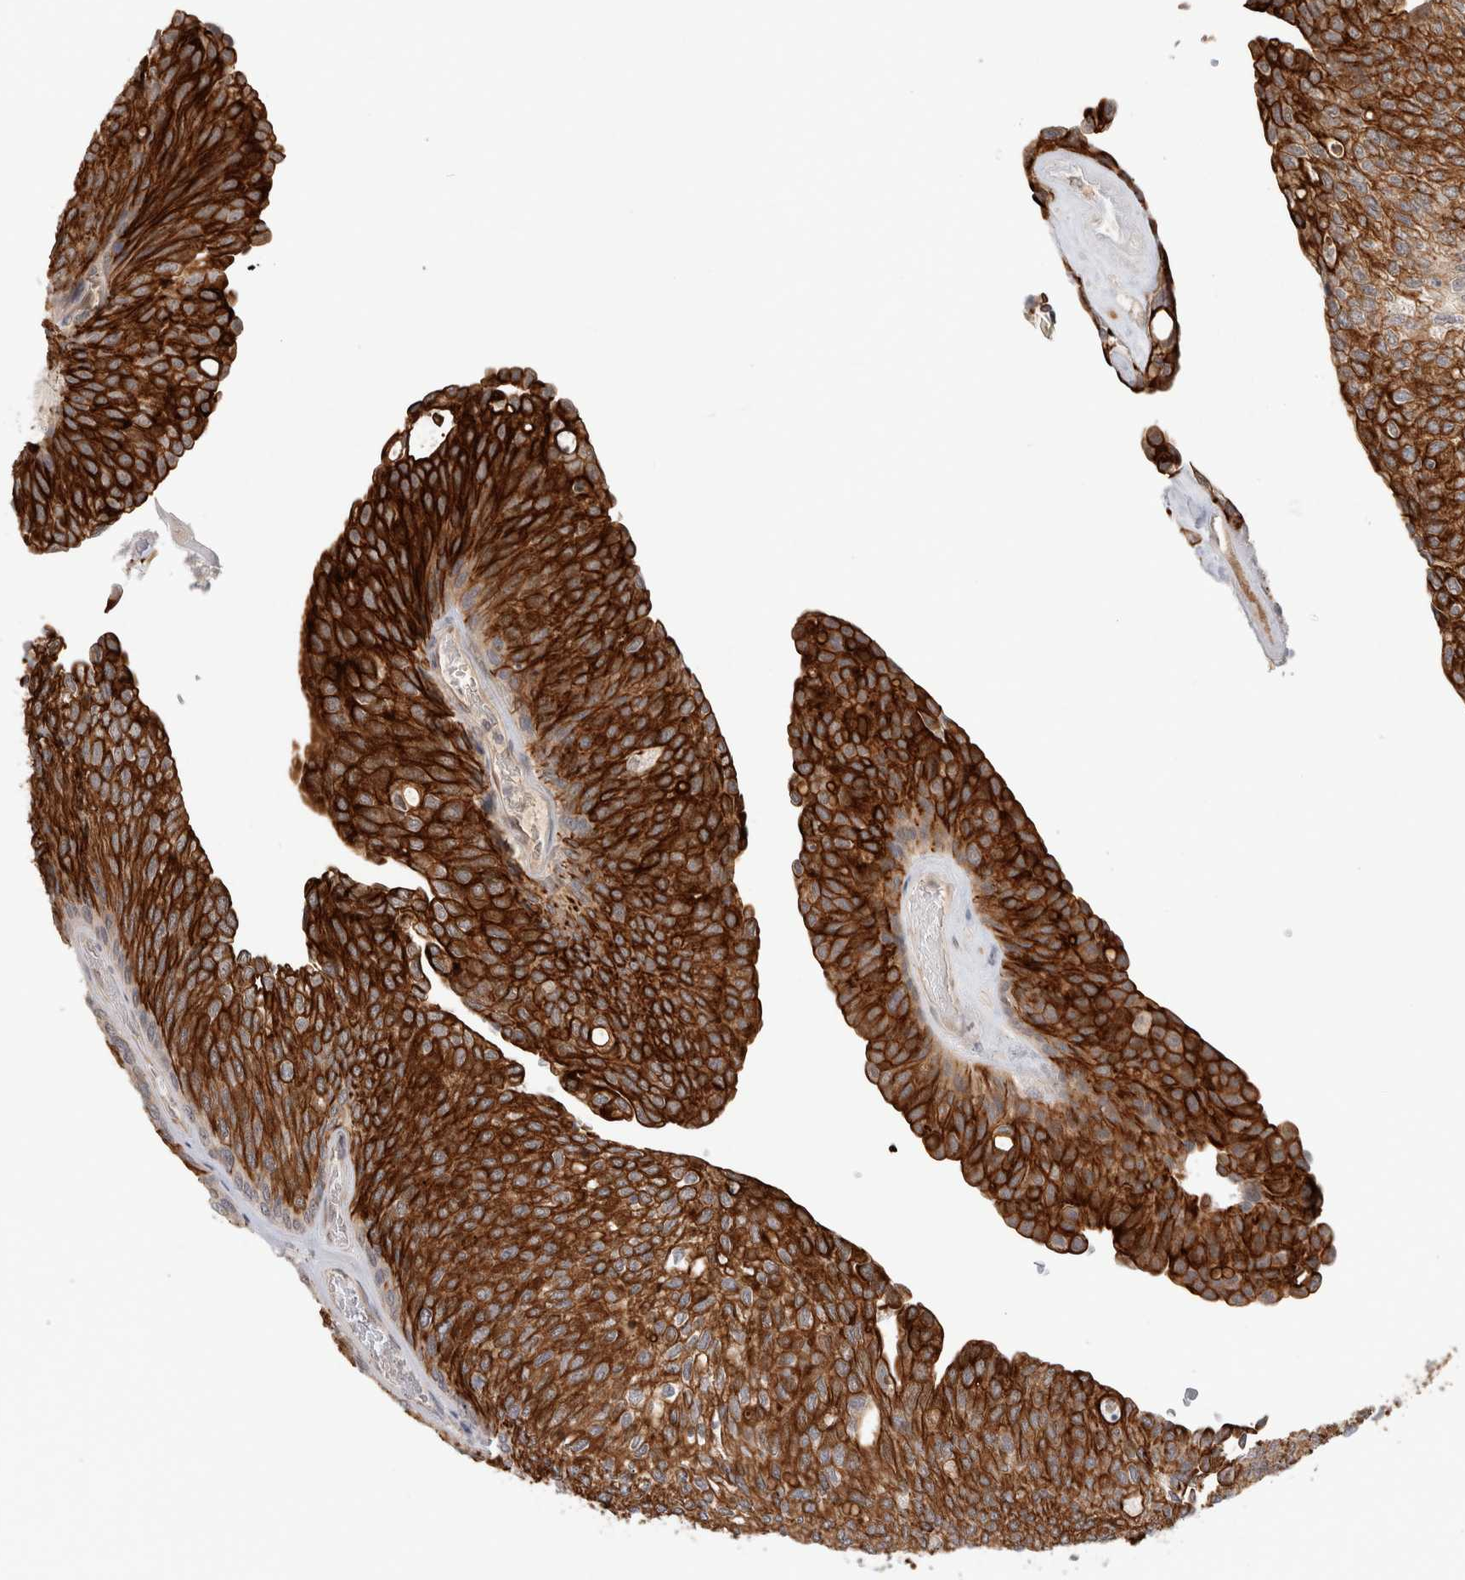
{"staining": {"intensity": "strong", "quantity": ">75%", "location": "cytoplasmic/membranous"}, "tissue": "urothelial cancer", "cell_type": "Tumor cells", "image_type": "cancer", "snomed": [{"axis": "morphology", "description": "Urothelial carcinoma, Low grade"}, {"axis": "topography", "description": "Urinary bladder"}], "caption": "Tumor cells show high levels of strong cytoplasmic/membranous expression in about >75% of cells in urothelial cancer.", "gene": "CRISPLD1", "patient": {"sex": "female", "age": 79}}